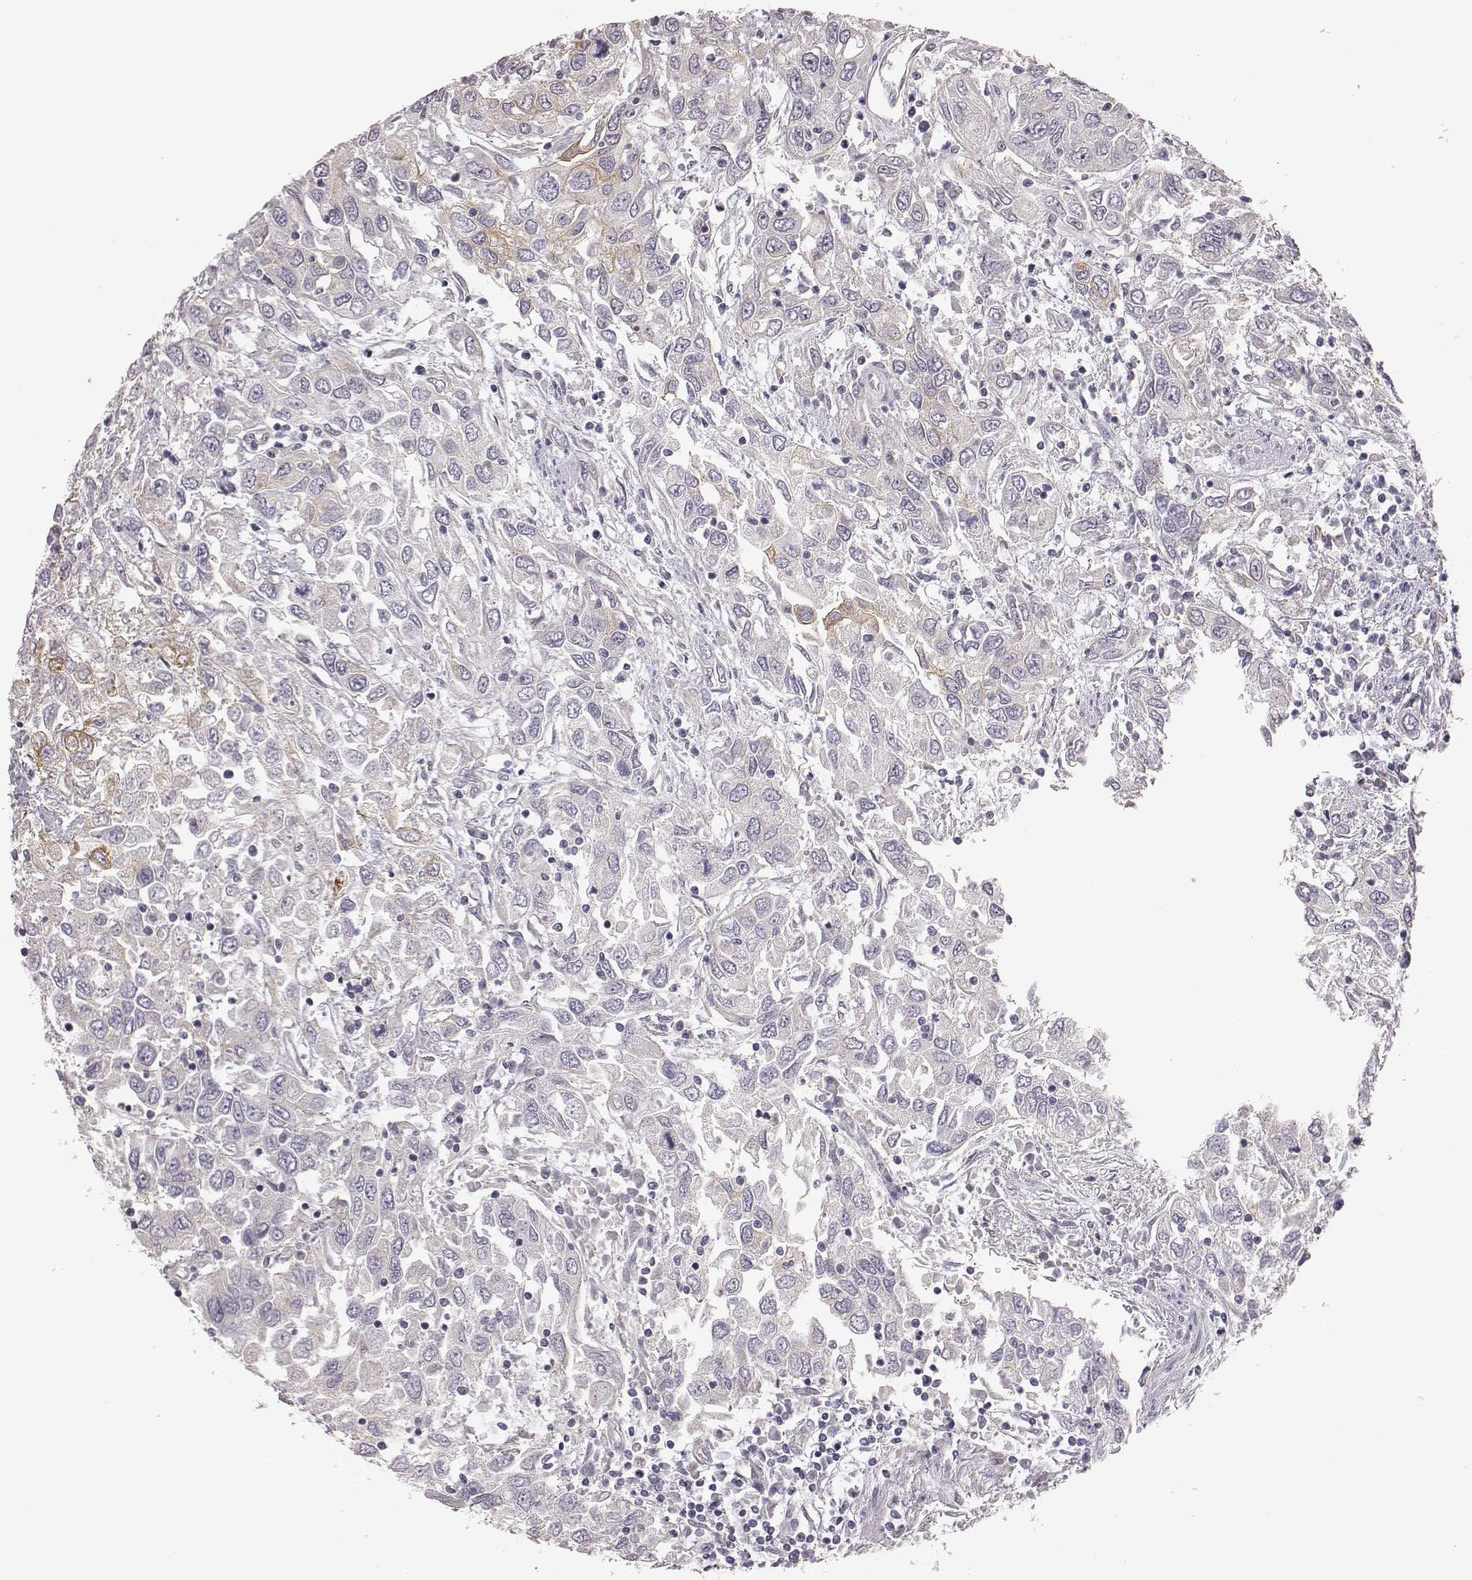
{"staining": {"intensity": "negative", "quantity": "none", "location": "none"}, "tissue": "urothelial cancer", "cell_type": "Tumor cells", "image_type": "cancer", "snomed": [{"axis": "morphology", "description": "Urothelial carcinoma, High grade"}, {"axis": "topography", "description": "Urinary bladder"}], "caption": "Immunohistochemistry (IHC) histopathology image of neoplastic tissue: urothelial cancer stained with DAB reveals no significant protein staining in tumor cells.", "gene": "SCARF1", "patient": {"sex": "male", "age": 76}}